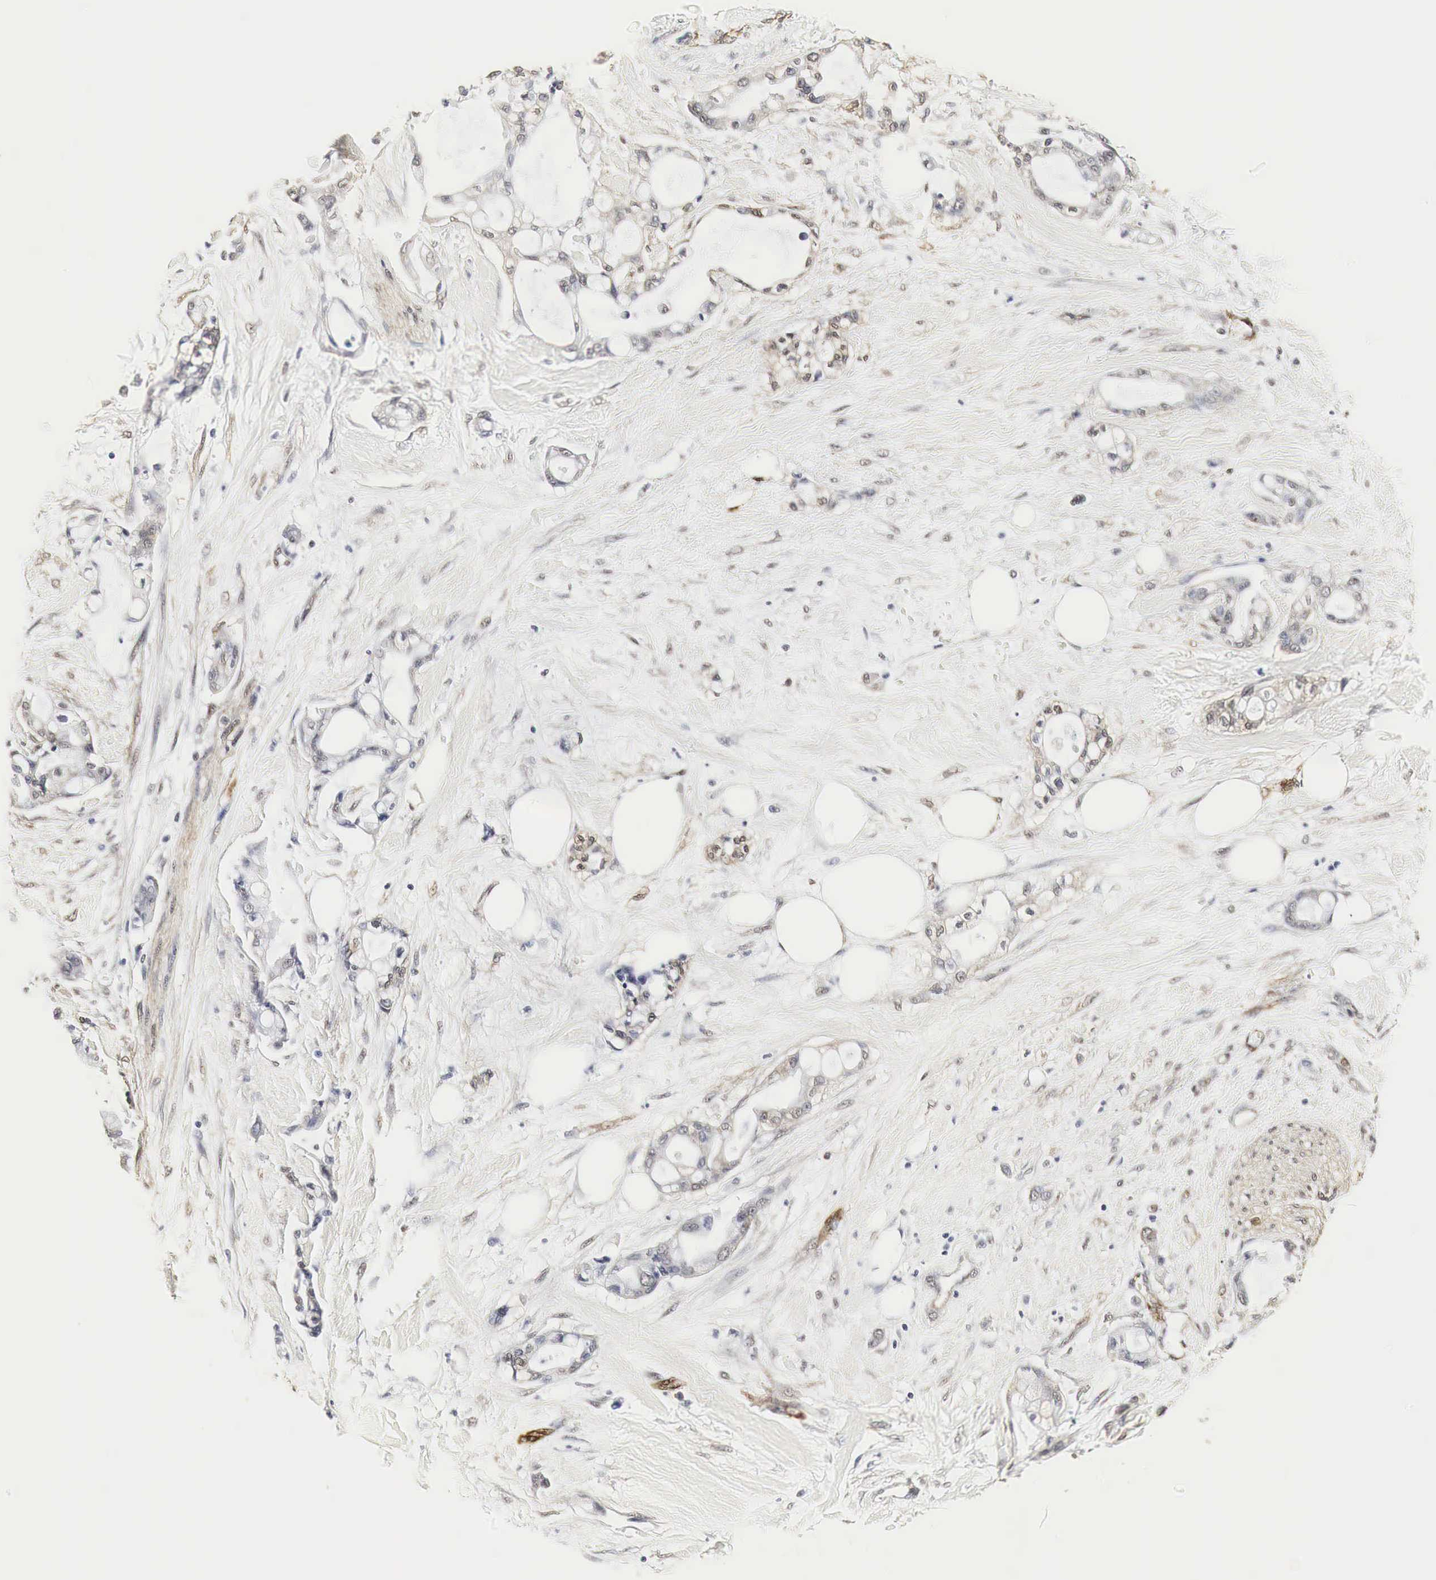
{"staining": {"intensity": "negative", "quantity": "none", "location": "none"}, "tissue": "pancreatic cancer", "cell_type": "Tumor cells", "image_type": "cancer", "snomed": [{"axis": "morphology", "description": "Adenocarcinoma, NOS"}, {"axis": "topography", "description": "Pancreas"}], "caption": "High magnification brightfield microscopy of pancreatic cancer stained with DAB (brown) and counterstained with hematoxylin (blue): tumor cells show no significant expression.", "gene": "SPIN1", "patient": {"sex": "female", "age": 70}}